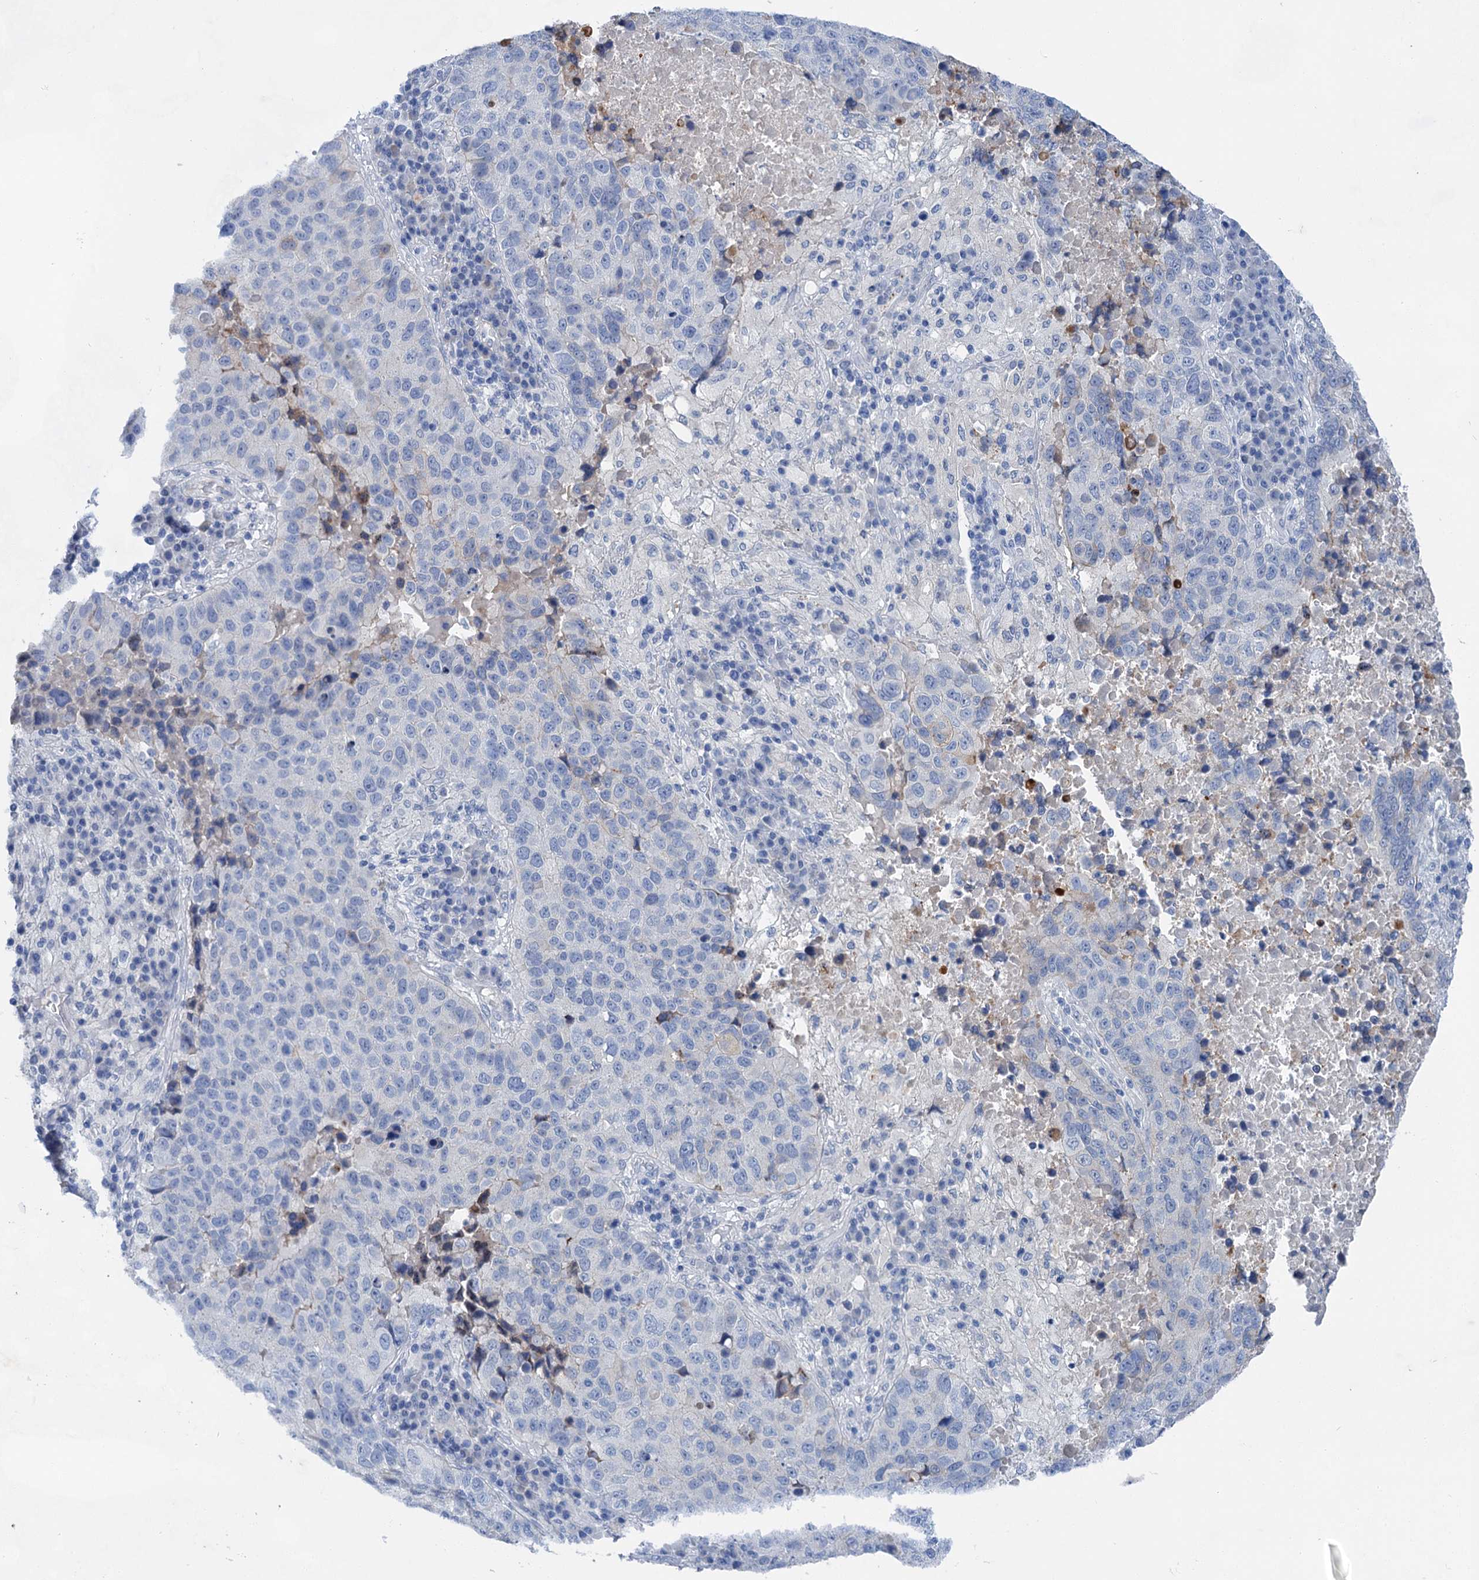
{"staining": {"intensity": "negative", "quantity": "none", "location": "none"}, "tissue": "lung cancer", "cell_type": "Tumor cells", "image_type": "cancer", "snomed": [{"axis": "morphology", "description": "Squamous cell carcinoma, NOS"}, {"axis": "topography", "description": "Lung"}], "caption": "The image reveals no staining of tumor cells in lung cancer. (Immunohistochemistry (ihc), brightfield microscopy, high magnification).", "gene": "MORN3", "patient": {"sex": "male", "age": 73}}